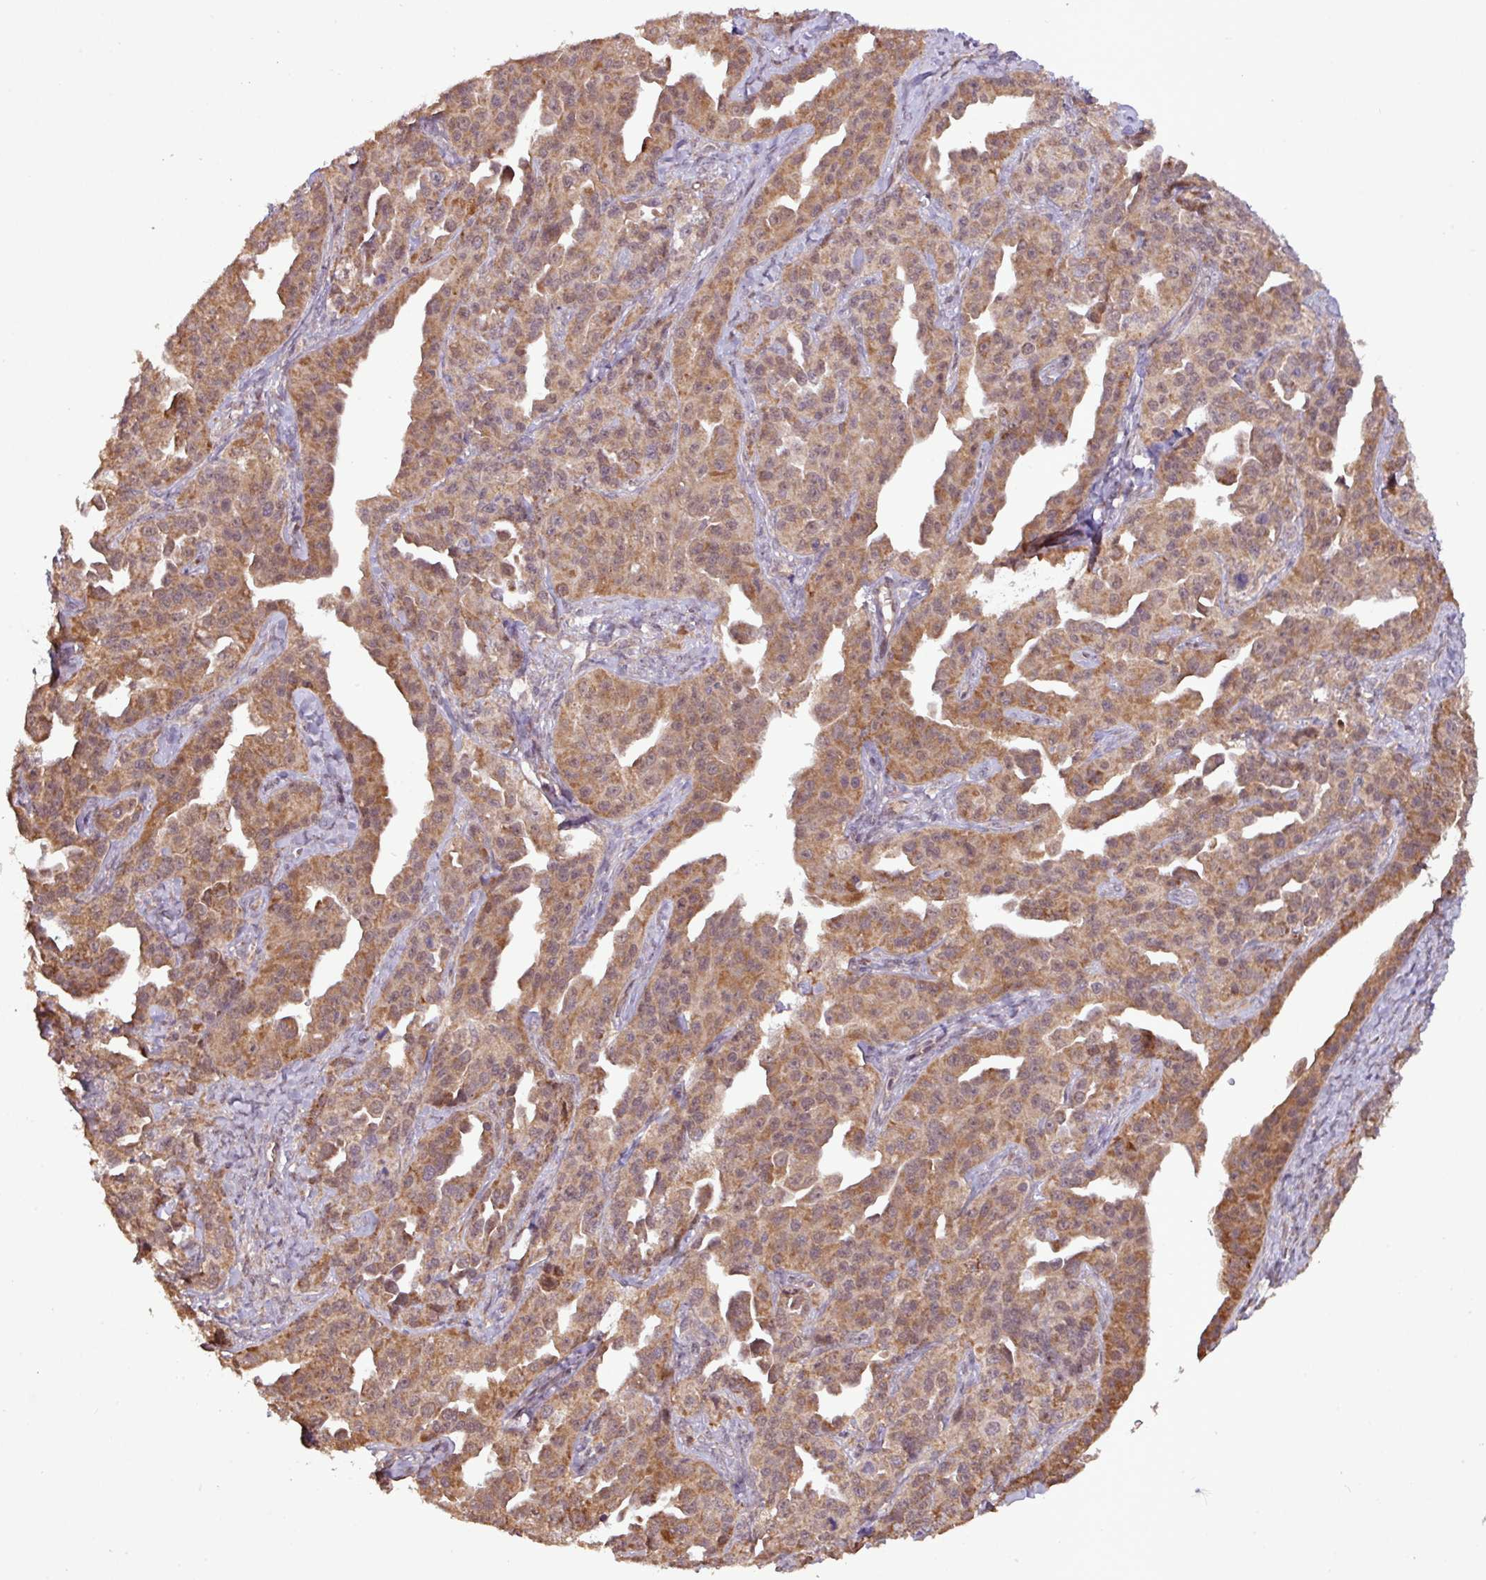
{"staining": {"intensity": "moderate", "quantity": ">75%", "location": "cytoplasmic/membranous"}, "tissue": "ovarian cancer", "cell_type": "Tumor cells", "image_type": "cancer", "snomed": [{"axis": "morphology", "description": "Cystadenocarcinoma, serous, NOS"}, {"axis": "topography", "description": "Ovary"}], "caption": "Immunohistochemistry (IHC) histopathology image of ovarian cancer stained for a protein (brown), which demonstrates medium levels of moderate cytoplasmic/membranous positivity in about >75% of tumor cells.", "gene": "YPEL3", "patient": {"sex": "female", "age": 75}}